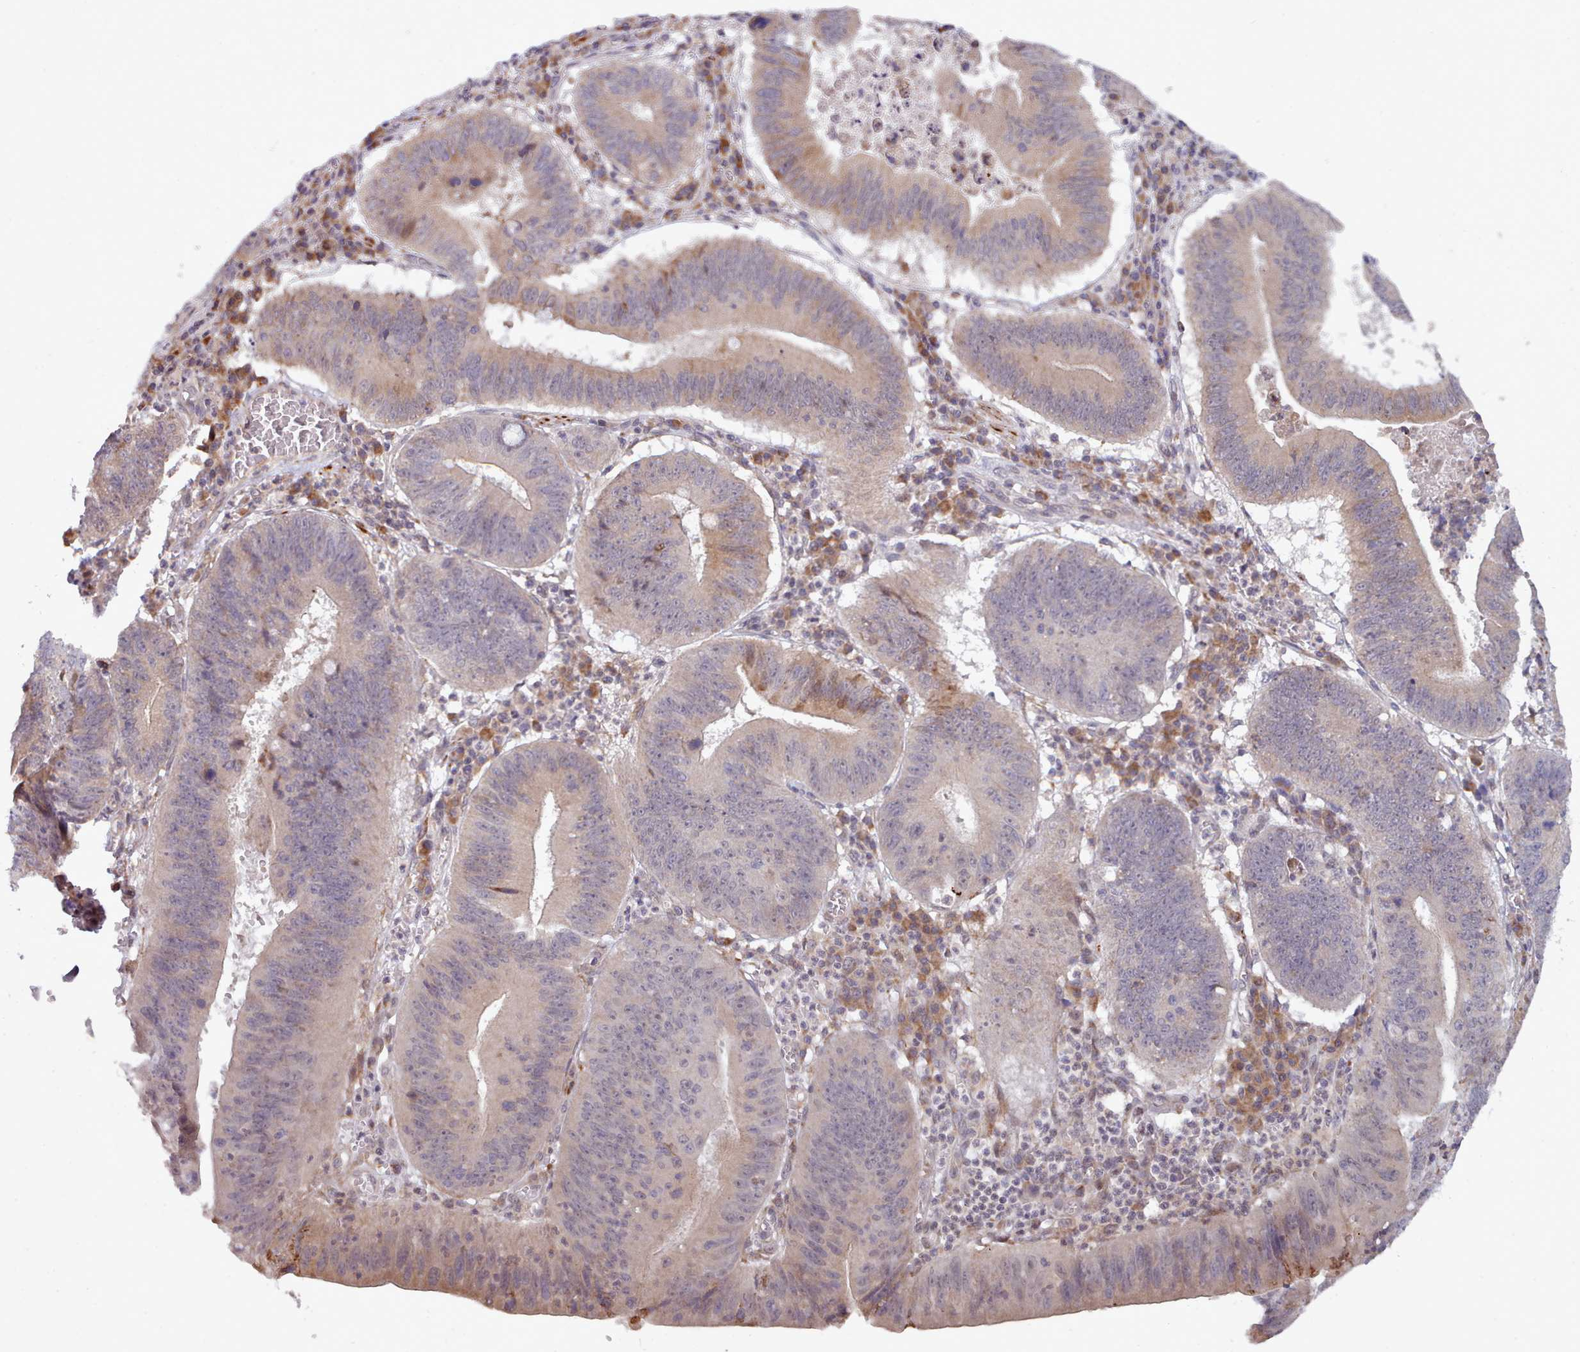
{"staining": {"intensity": "weak", "quantity": "25%-75%", "location": "cytoplasmic/membranous"}, "tissue": "stomach cancer", "cell_type": "Tumor cells", "image_type": "cancer", "snomed": [{"axis": "morphology", "description": "Adenocarcinoma, NOS"}, {"axis": "topography", "description": "Stomach"}], "caption": "IHC histopathology image of human stomach cancer stained for a protein (brown), which exhibits low levels of weak cytoplasmic/membranous positivity in approximately 25%-75% of tumor cells.", "gene": "TRIM26", "patient": {"sex": "male", "age": 59}}